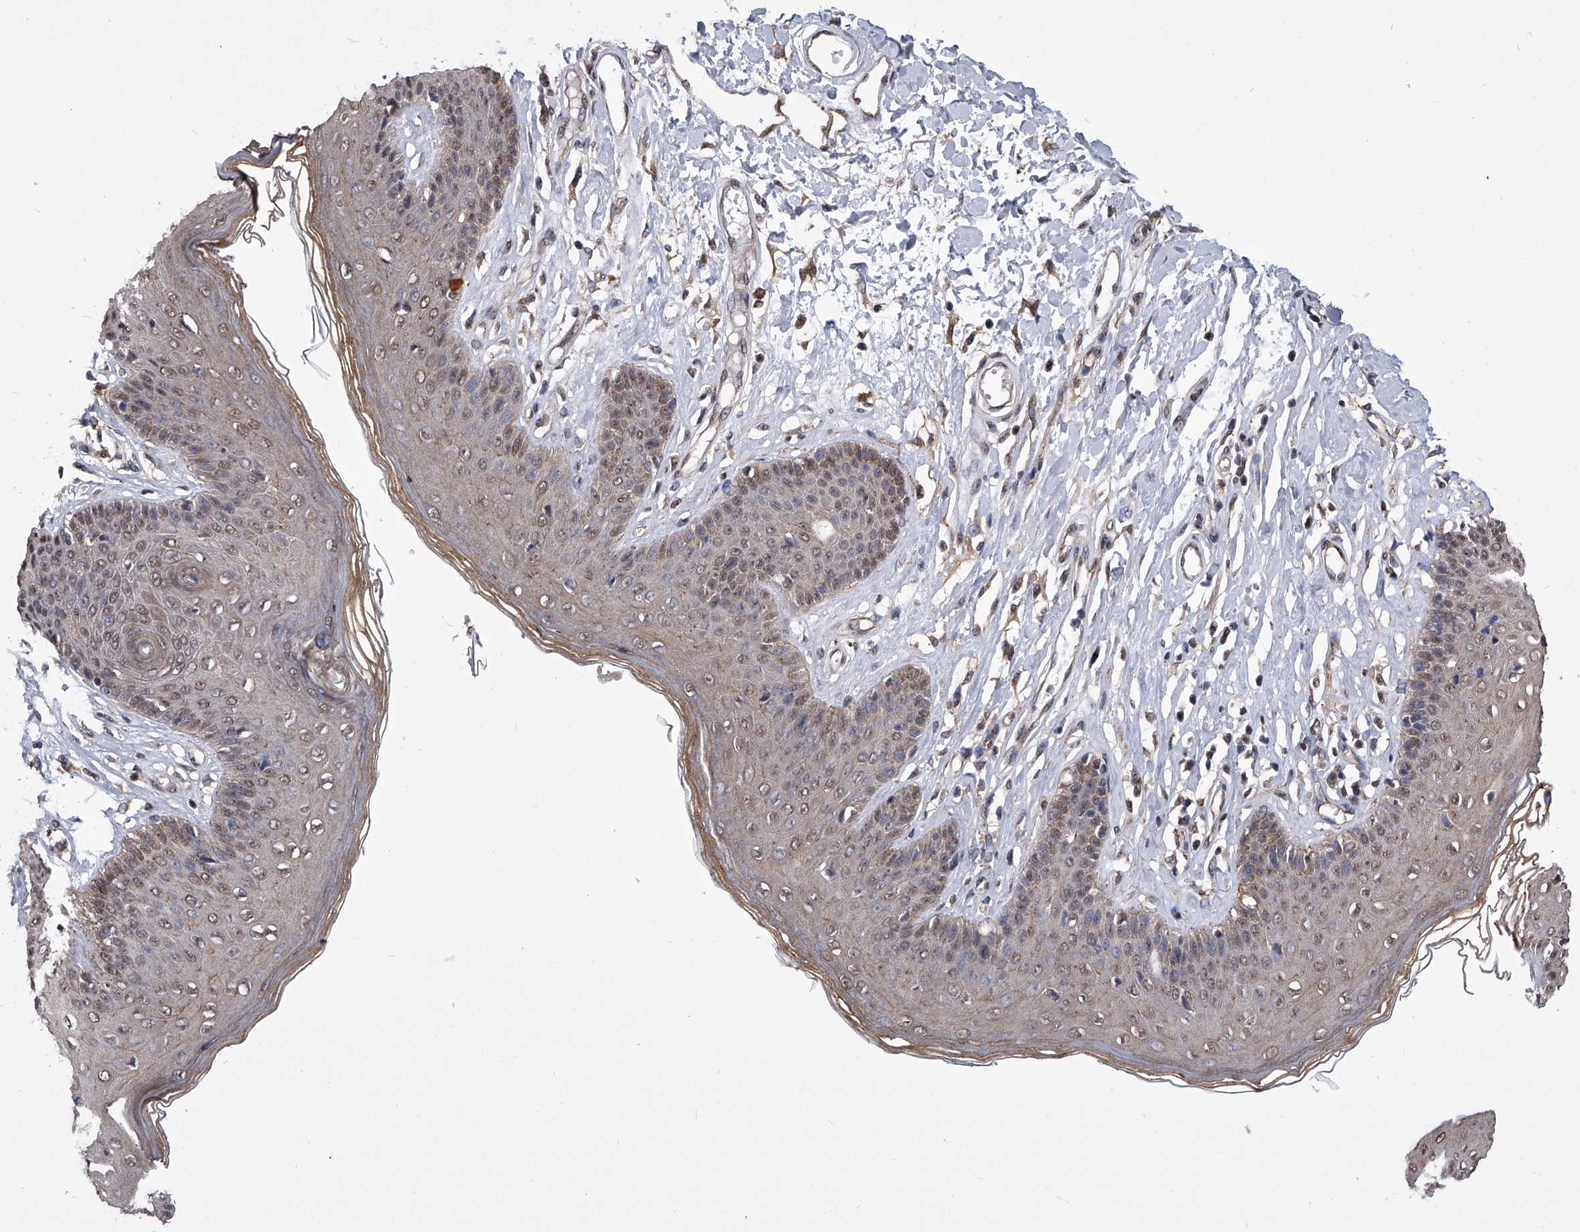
{"staining": {"intensity": "weak", "quantity": "25%-75%", "location": "cytoplasmic/membranous,nuclear"}, "tissue": "skin", "cell_type": "Epidermal cells", "image_type": "normal", "snomed": [{"axis": "morphology", "description": "Normal tissue, NOS"}, {"axis": "morphology", "description": "Squamous cell carcinoma, NOS"}, {"axis": "topography", "description": "Vulva"}], "caption": "Immunohistochemistry (IHC) of normal skin exhibits low levels of weak cytoplasmic/membranous,nuclear staining in about 25%-75% of epidermal cells.", "gene": "ZNF76", "patient": {"sex": "female", "age": 85}}